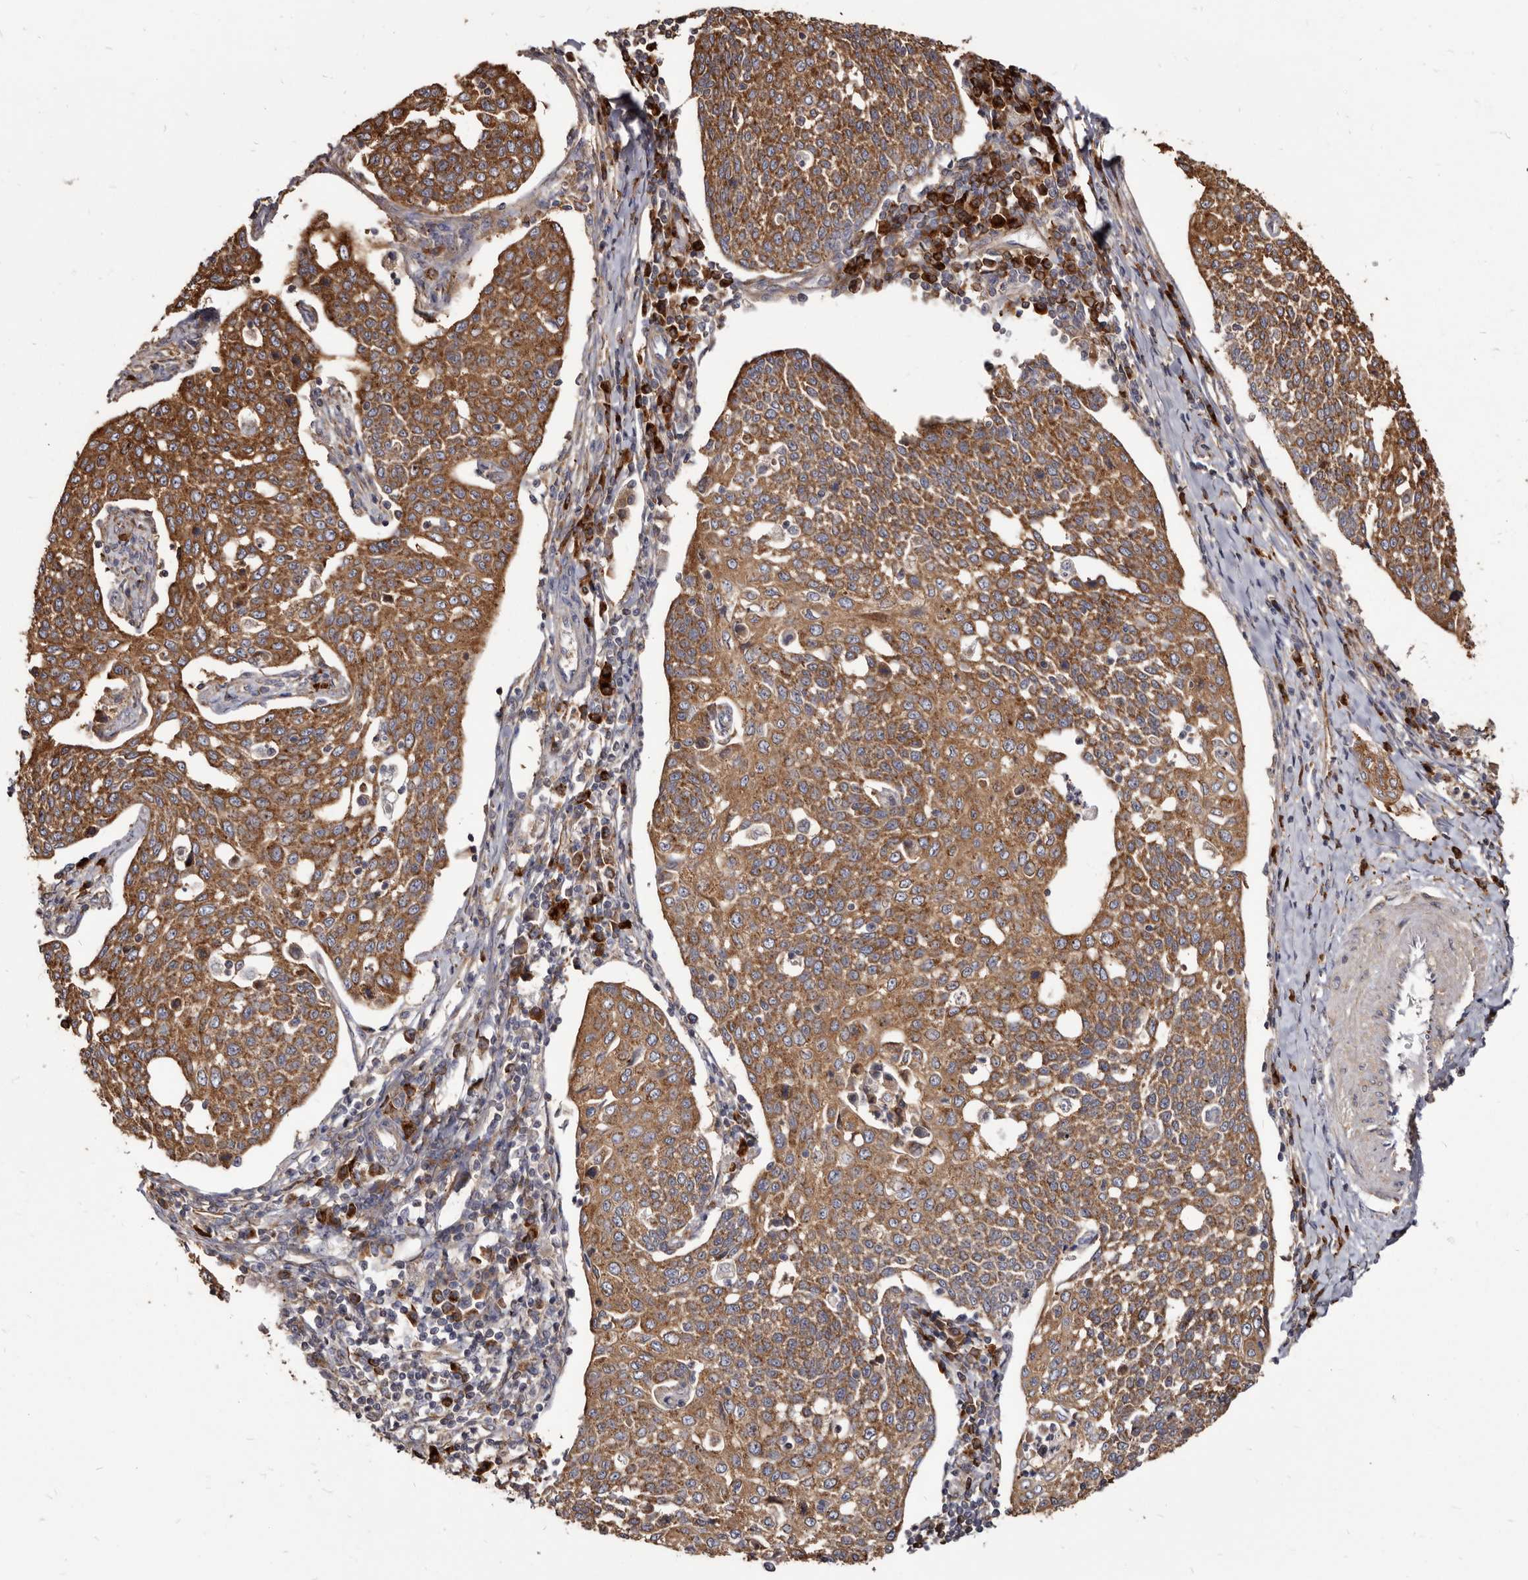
{"staining": {"intensity": "moderate", "quantity": ">75%", "location": "cytoplasmic/membranous"}, "tissue": "cervical cancer", "cell_type": "Tumor cells", "image_type": "cancer", "snomed": [{"axis": "morphology", "description": "Squamous cell carcinoma, NOS"}, {"axis": "topography", "description": "Cervix"}], "caption": "Protein staining of squamous cell carcinoma (cervical) tissue exhibits moderate cytoplasmic/membranous positivity in approximately >75% of tumor cells.", "gene": "TPD52", "patient": {"sex": "female", "age": 34}}